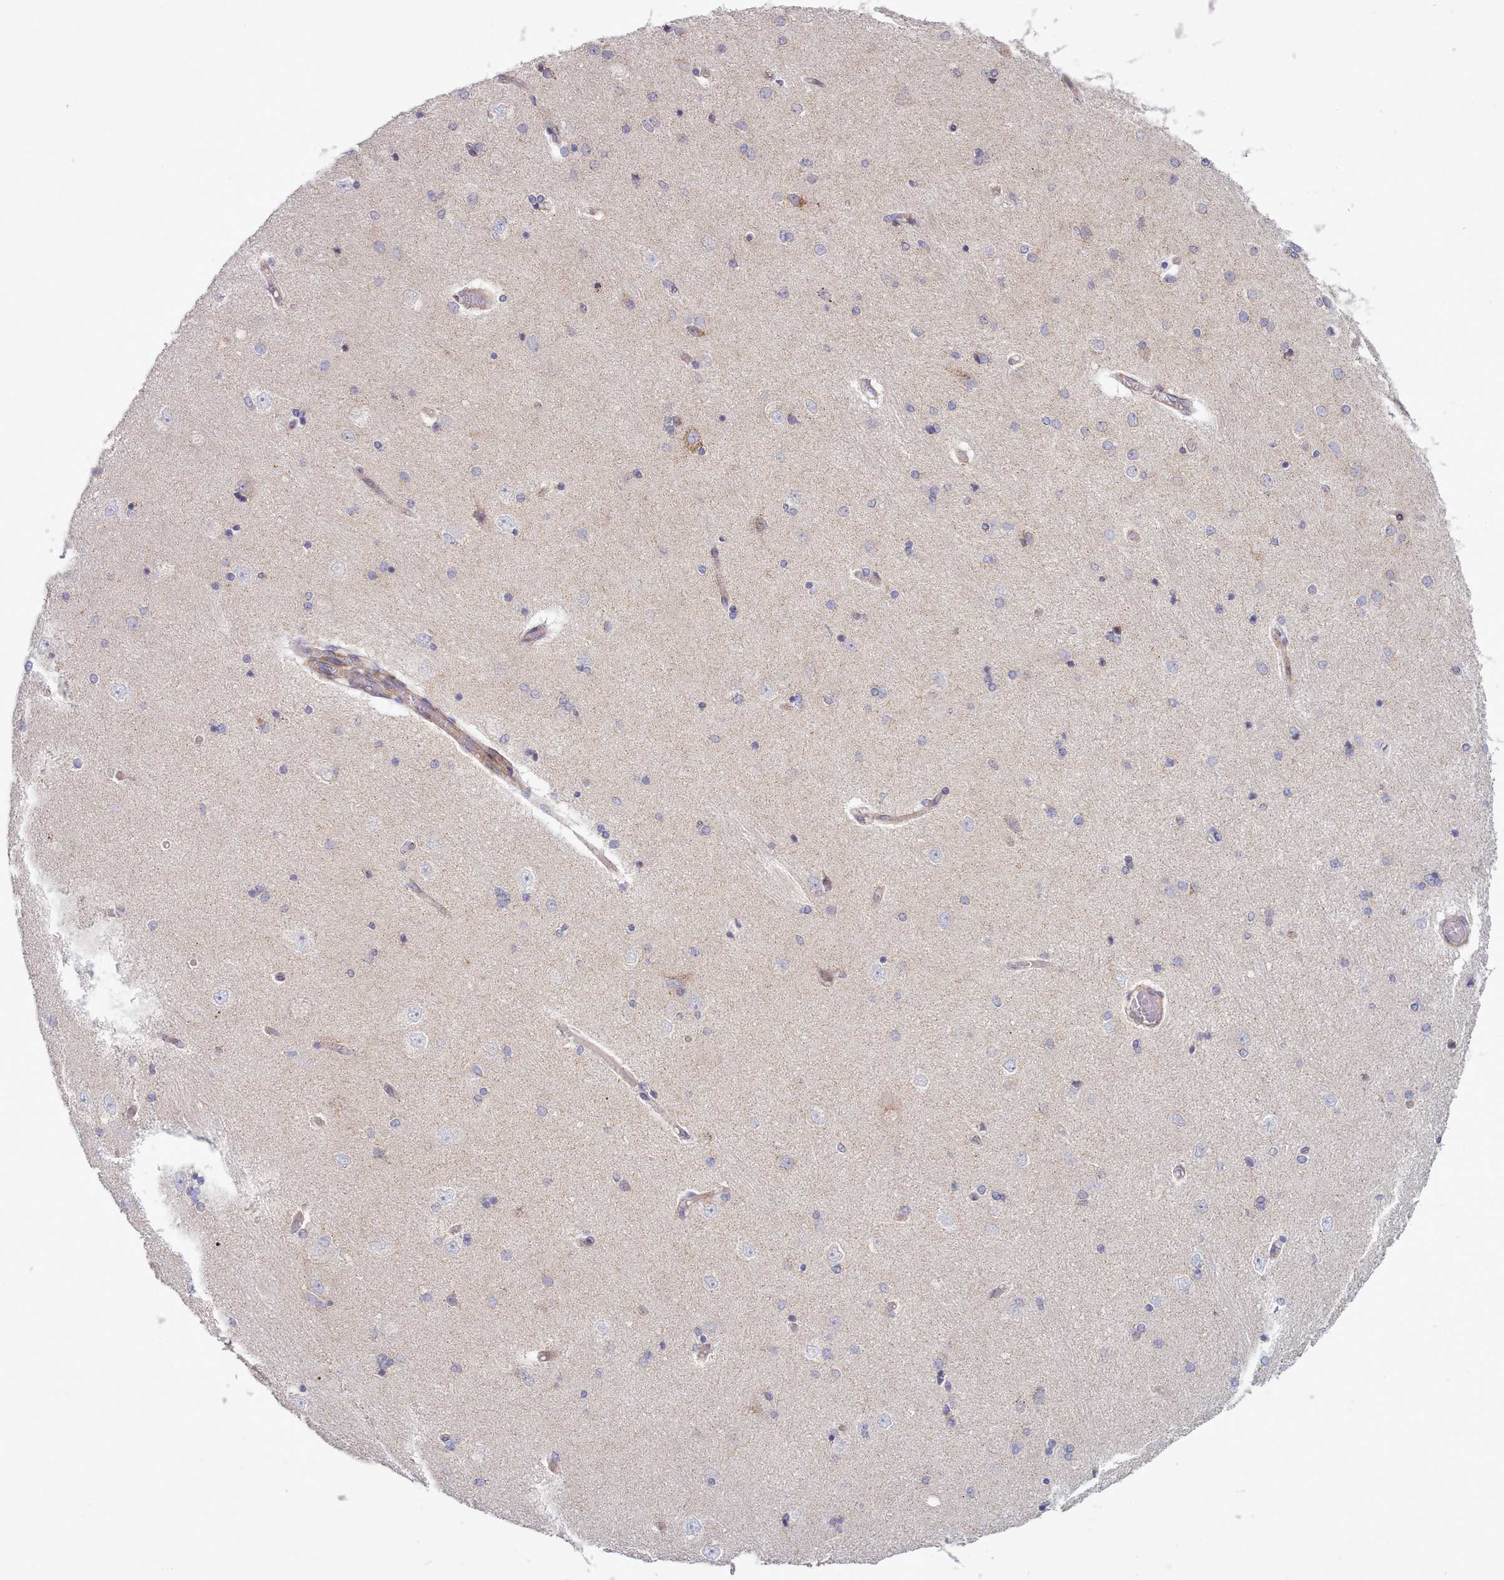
{"staining": {"intensity": "negative", "quantity": "none", "location": "none"}, "tissue": "hippocampus", "cell_type": "Glial cells", "image_type": "normal", "snomed": [{"axis": "morphology", "description": "Normal tissue, NOS"}, {"axis": "topography", "description": "Hippocampus"}], "caption": "This is a photomicrograph of IHC staining of unremarkable hippocampus, which shows no staining in glial cells. The staining is performed using DAB brown chromogen with nuclei counter-stained in using hematoxylin.", "gene": "MRPL21", "patient": {"sex": "female", "age": 54}}